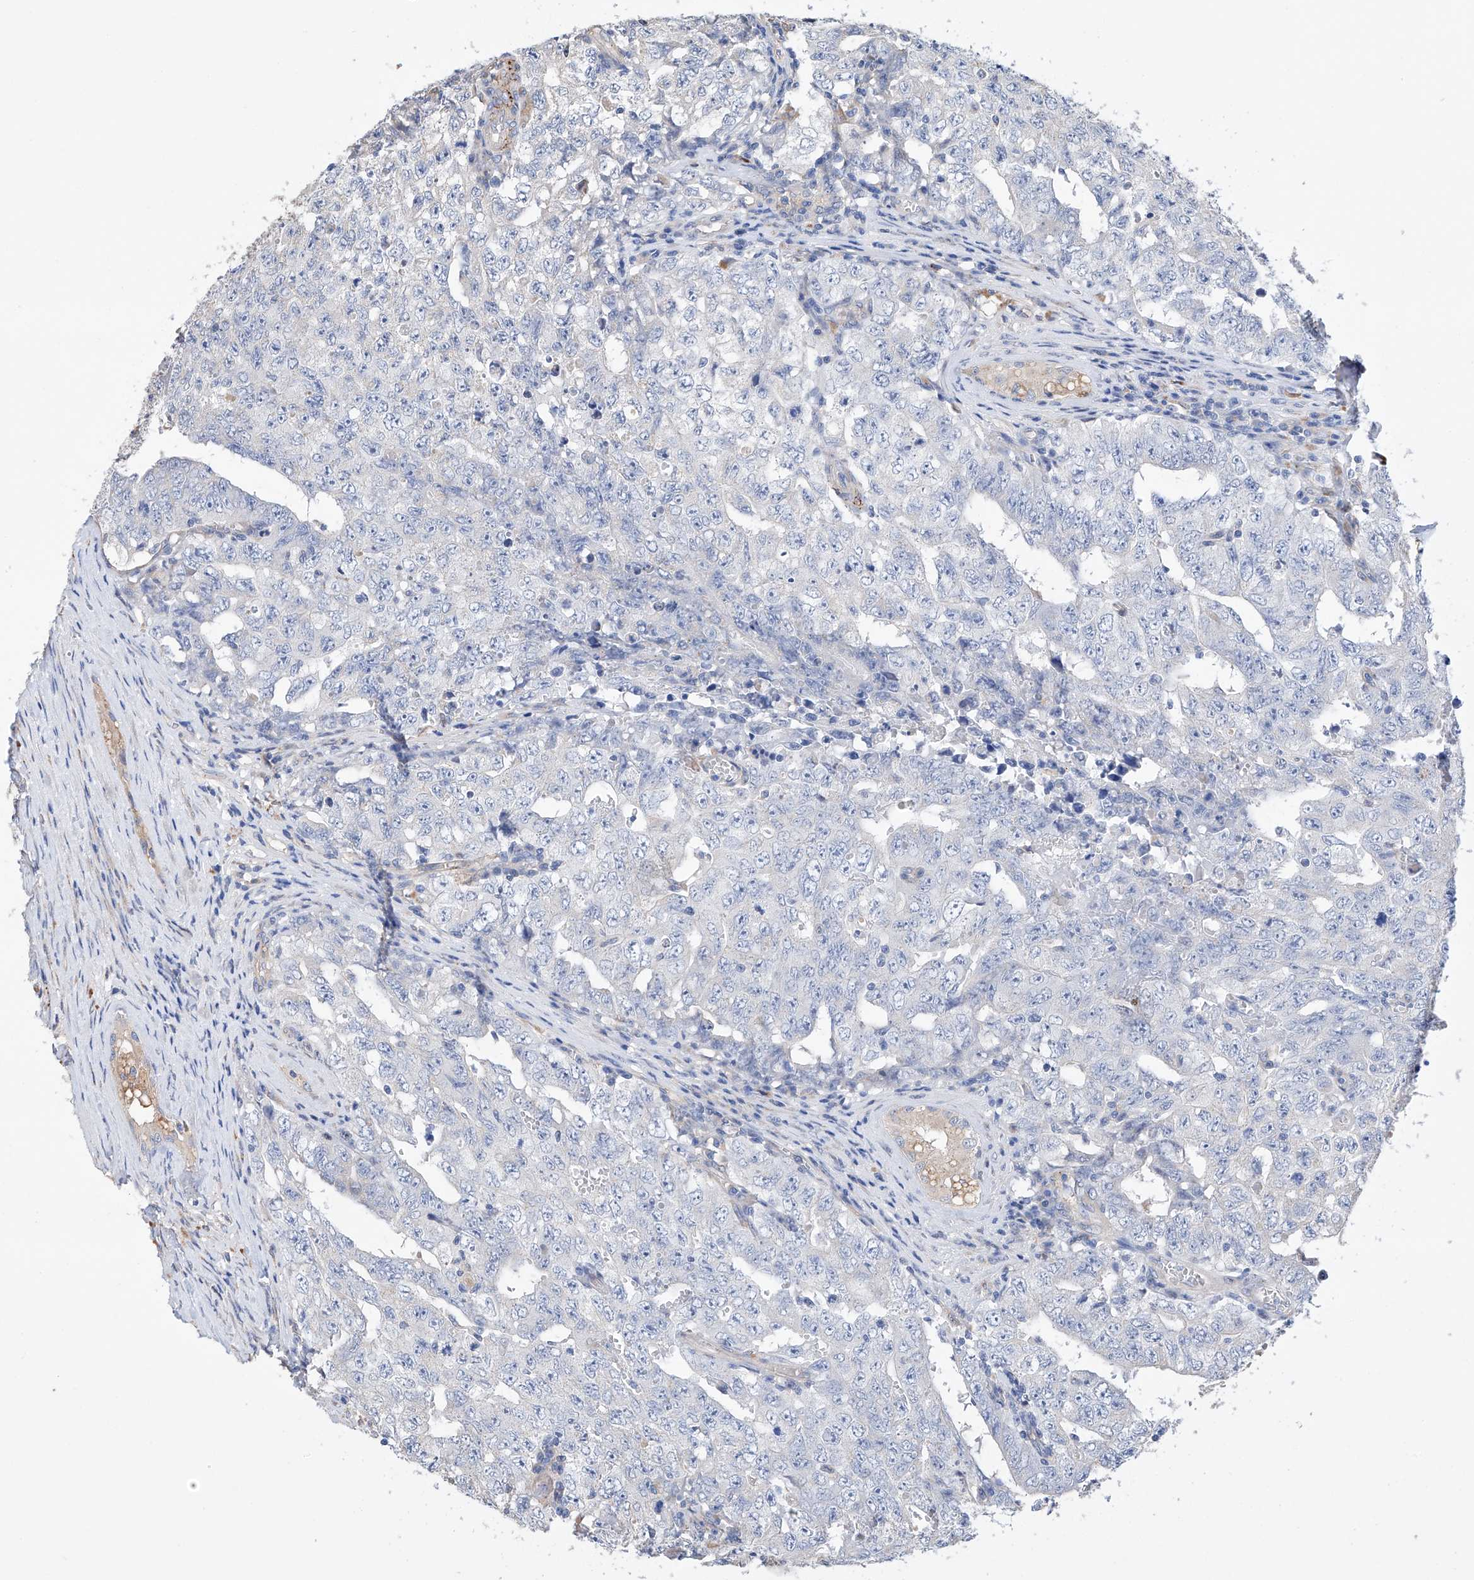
{"staining": {"intensity": "negative", "quantity": "none", "location": "none"}, "tissue": "testis cancer", "cell_type": "Tumor cells", "image_type": "cancer", "snomed": [{"axis": "morphology", "description": "Carcinoma, Embryonal, NOS"}, {"axis": "topography", "description": "Testis"}], "caption": "DAB immunohistochemical staining of testis embryonal carcinoma shows no significant expression in tumor cells.", "gene": "AFG1L", "patient": {"sex": "male", "age": 26}}